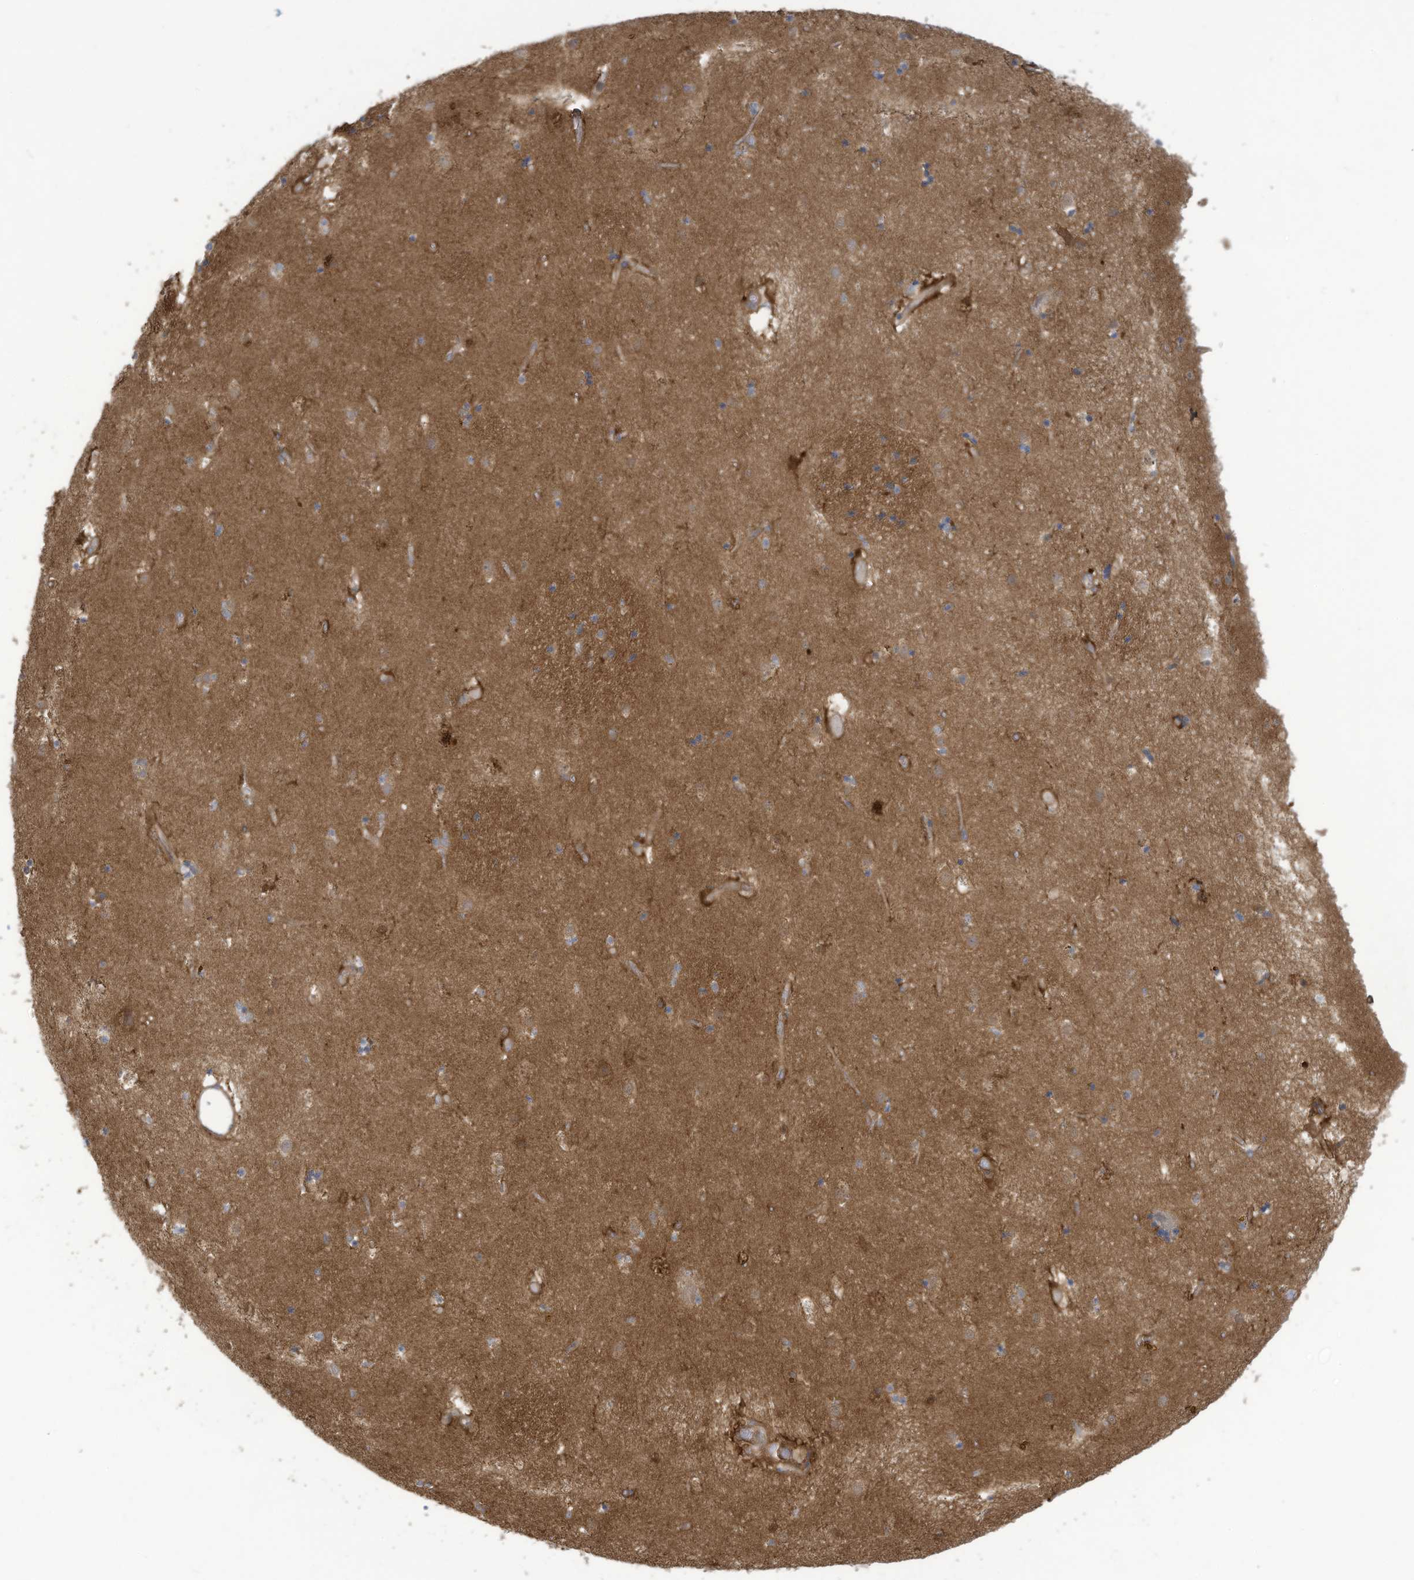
{"staining": {"intensity": "moderate", "quantity": ">75%", "location": "cytoplasmic/membranous"}, "tissue": "caudate", "cell_type": "Glial cells", "image_type": "normal", "snomed": [{"axis": "morphology", "description": "Normal tissue, NOS"}, {"axis": "topography", "description": "Lateral ventricle wall"}], "caption": "Immunohistochemical staining of unremarkable caudate shows moderate cytoplasmic/membranous protein expression in about >75% of glial cells.", "gene": "ADI1", "patient": {"sex": "male", "age": 70}}